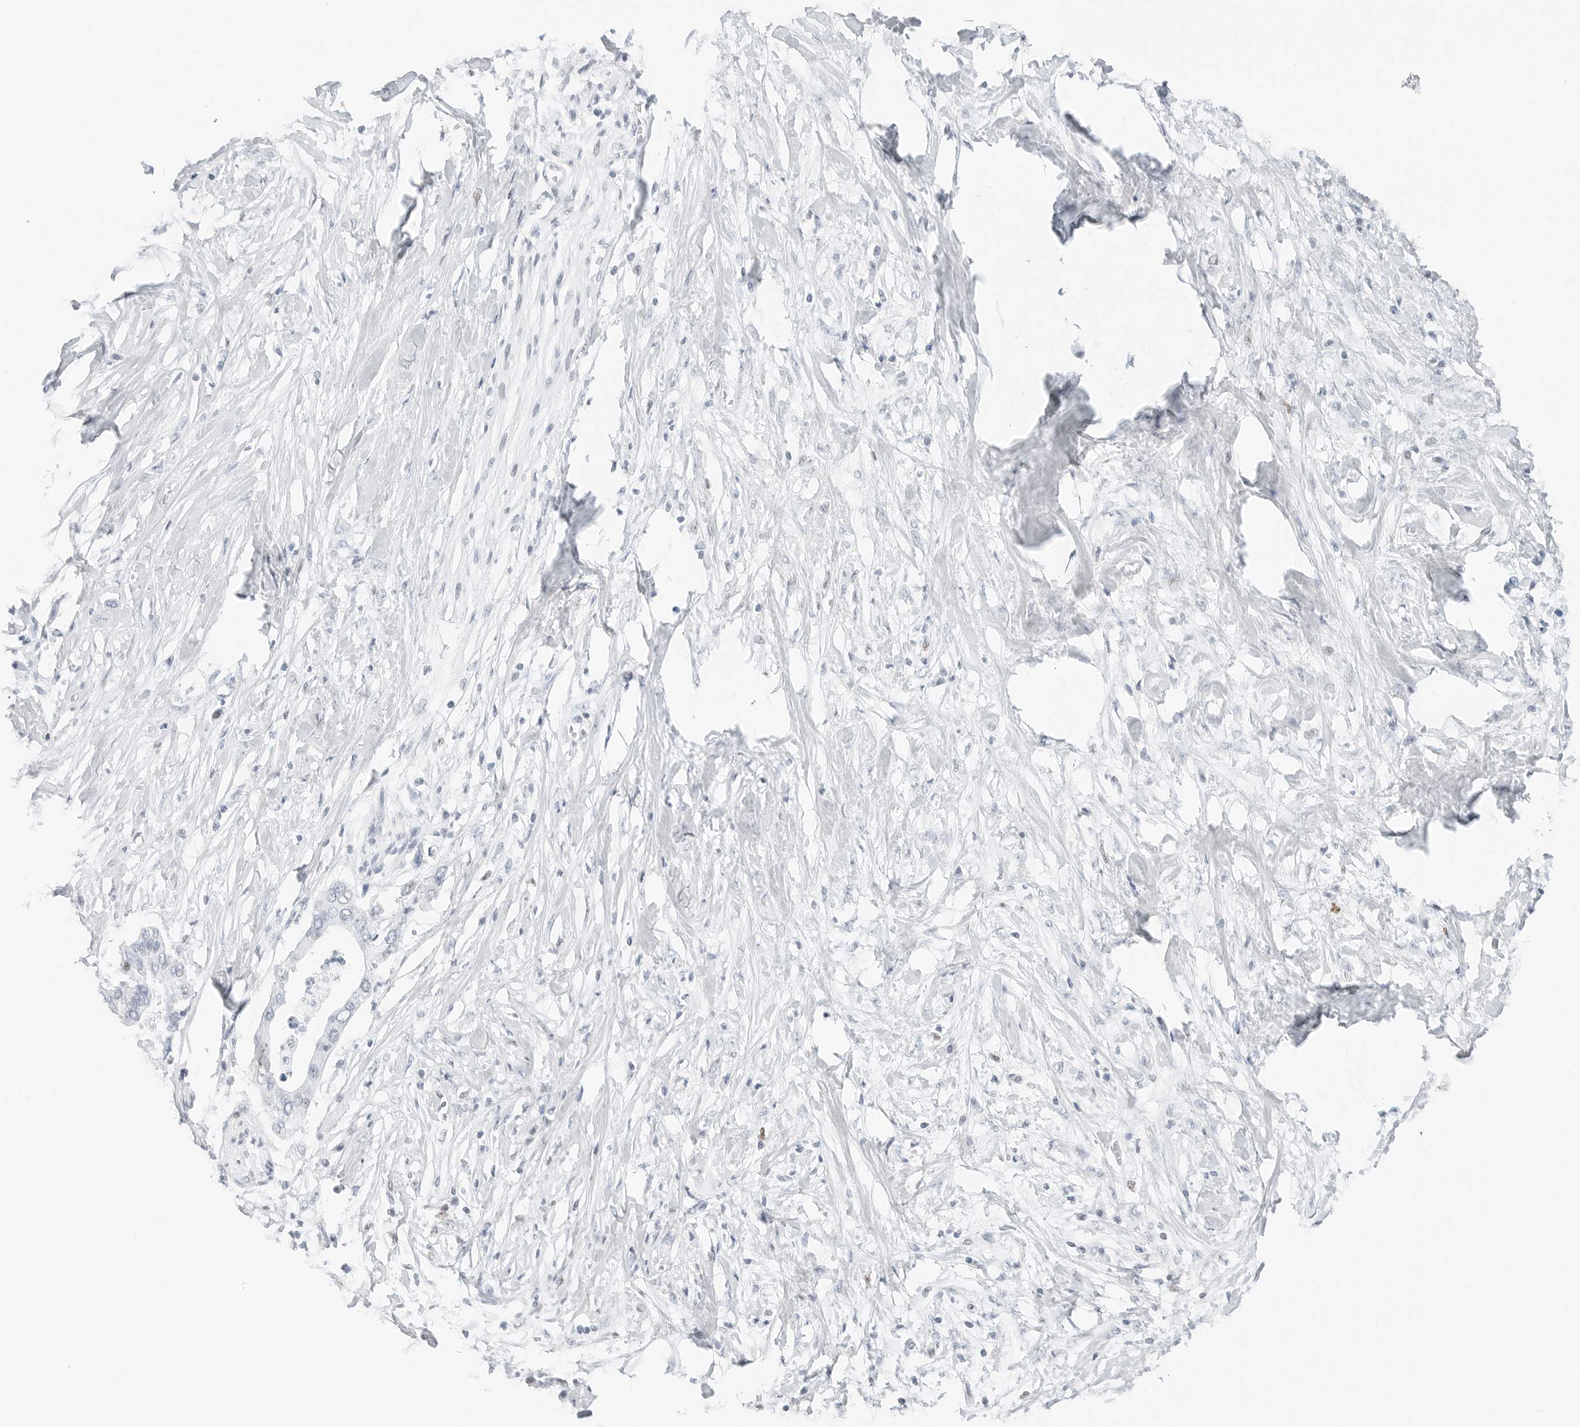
{"staining": {"intensity": "negative", "quantity": "none", "location": "none"}, "tissue": "pancreatic cancer", "cell_type": "Tumor cells", "image_type": "cancer", "snomed": [{"axis": "morphology", "description": "Normal tissue, NOS"}, {"axis": "morphology", "description": "Adenocarcinoma, NOS"}, {"axis": "topography", "description": "Pancreas"}, {"axis": "topography", "description": "Peripheral nerve tissue"}], "caption": "A high-resolution image shows immunohistochemistry (IHC) staining of adenocarcinoma (pancreatic), which exhibits no significant expression in tumor cells.", "gene": "NTMT2", "patient": {"sex": "male", "age": 59}}